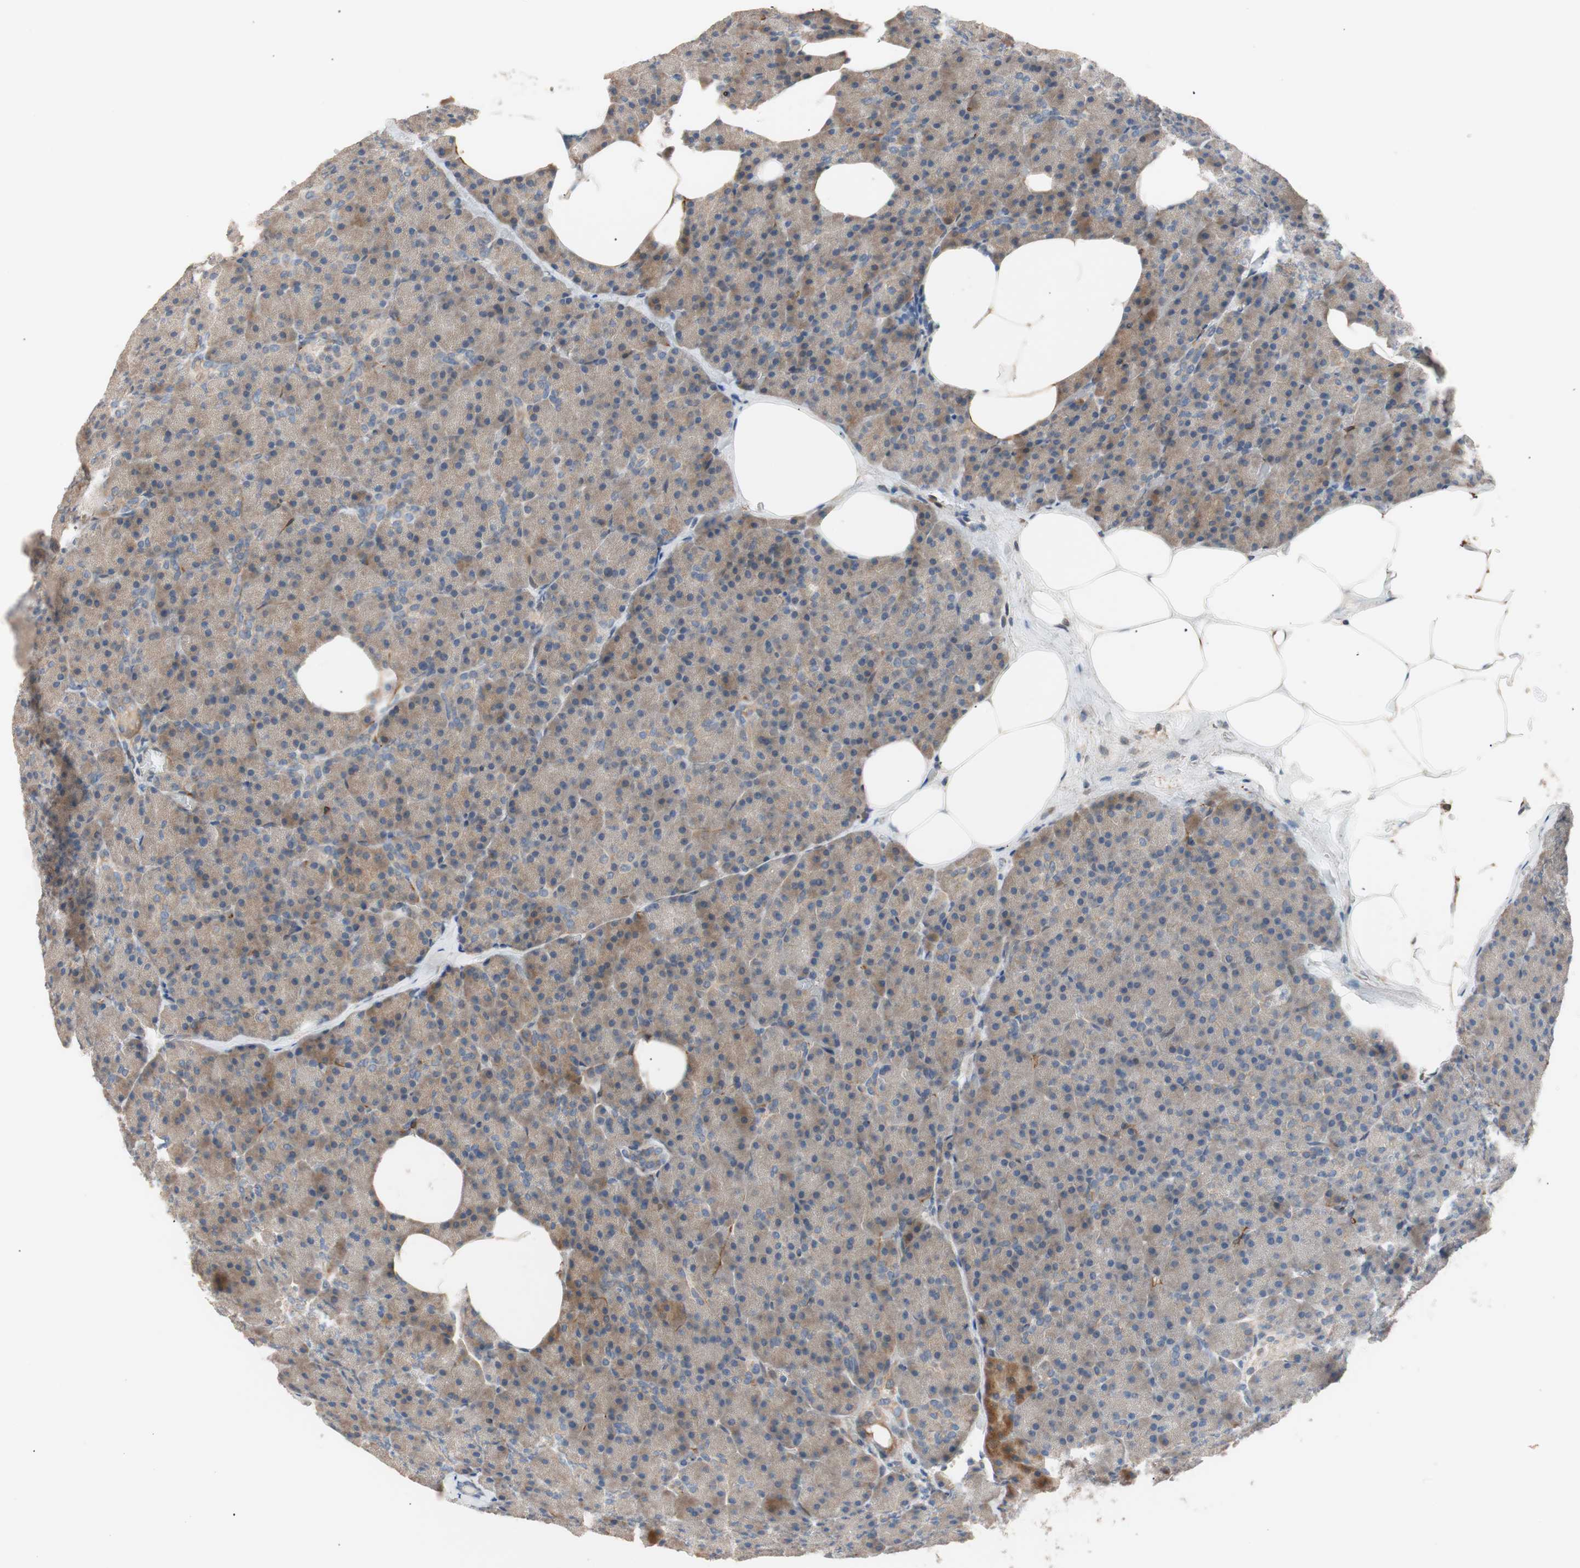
{"staining": {"intensity": "weak", "quantity": "25%-75%", "location": "cytoplasmic/membranous"}, "tissue": "pancreas", "cell_type": "Exocrine glandular cells", "image_type": "normal", "snomed": [{"axis": "morphology", "description": "Normal tissue, NOS"}, {"axis": "topography", "description": "Pancreas"}], "caption": "Pancreas stained for a protein (brown) reveals weak cytoplasmic/membranous positive staining in approximately 25%-75% of exocrine glandular cells.", "gene": "SMG1", "patient": {"sex": "female", "age": 35}}